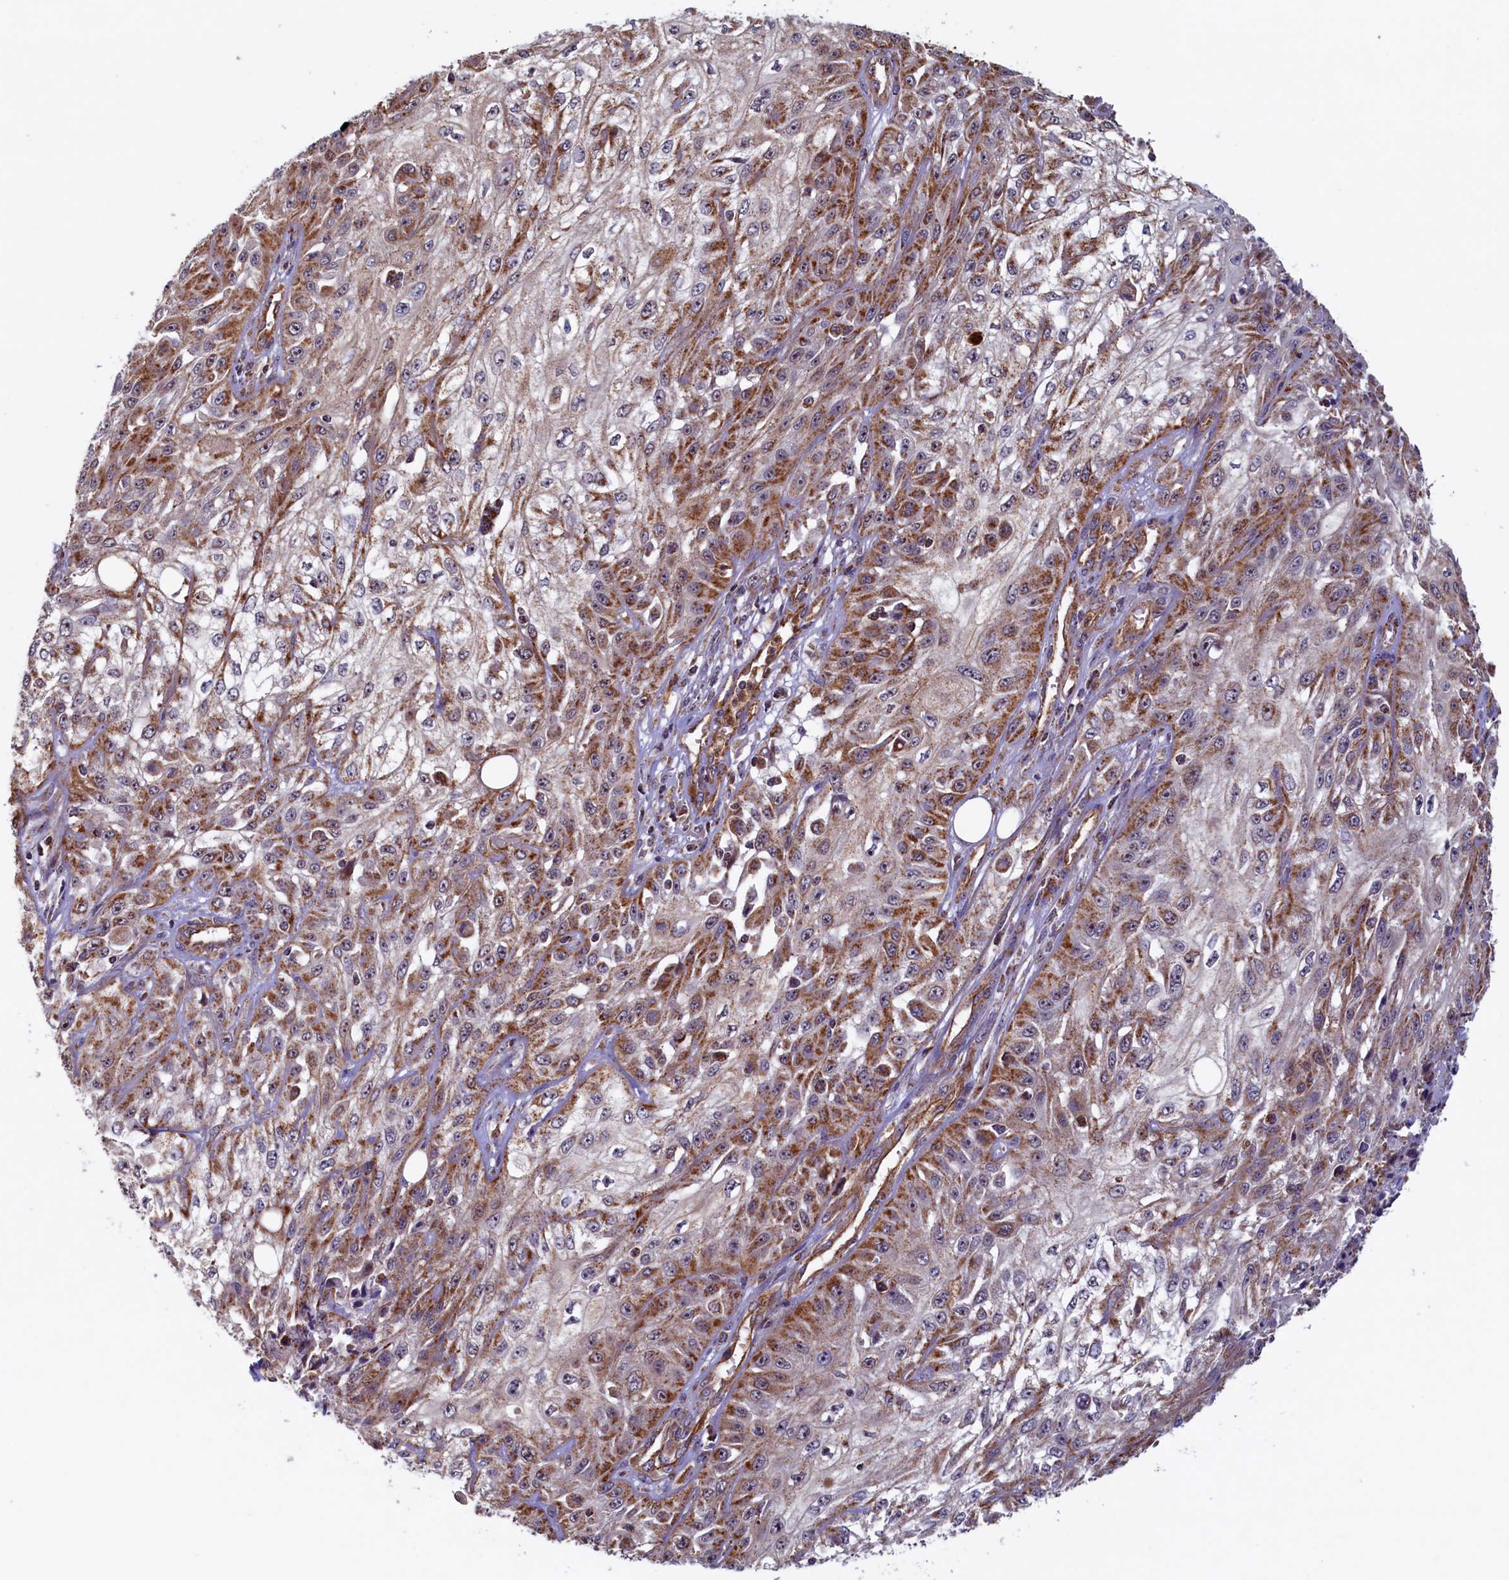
{"staining": {"intensity": "moderate", "quantity": ">75%", "location": "cytoplasmic/membranous"}, "tissue": "skin cancer", "cell_type": "Tumor cells", "image_type": "cancer", "snomed": [{"axis": "morphology", "description": "Squamous cell carcinoma, NOS"}, {"axis": "morphology", "description": "Squamous cell carcinoma, metastatic, NOS"}, {"axis": "topography", "description": "Skin"}, {"axis": "topography", "description": "Lymph node"}], "caption": "Immunohistochemical staining of skin cancer (squamous cell carcinoma) exhibits medium levels of moderate cytoplasmic/membranous positivity in about >75% of tumor cells.", "gene": "UBE3B", "patient": {"sex": "male", "age": 75}}